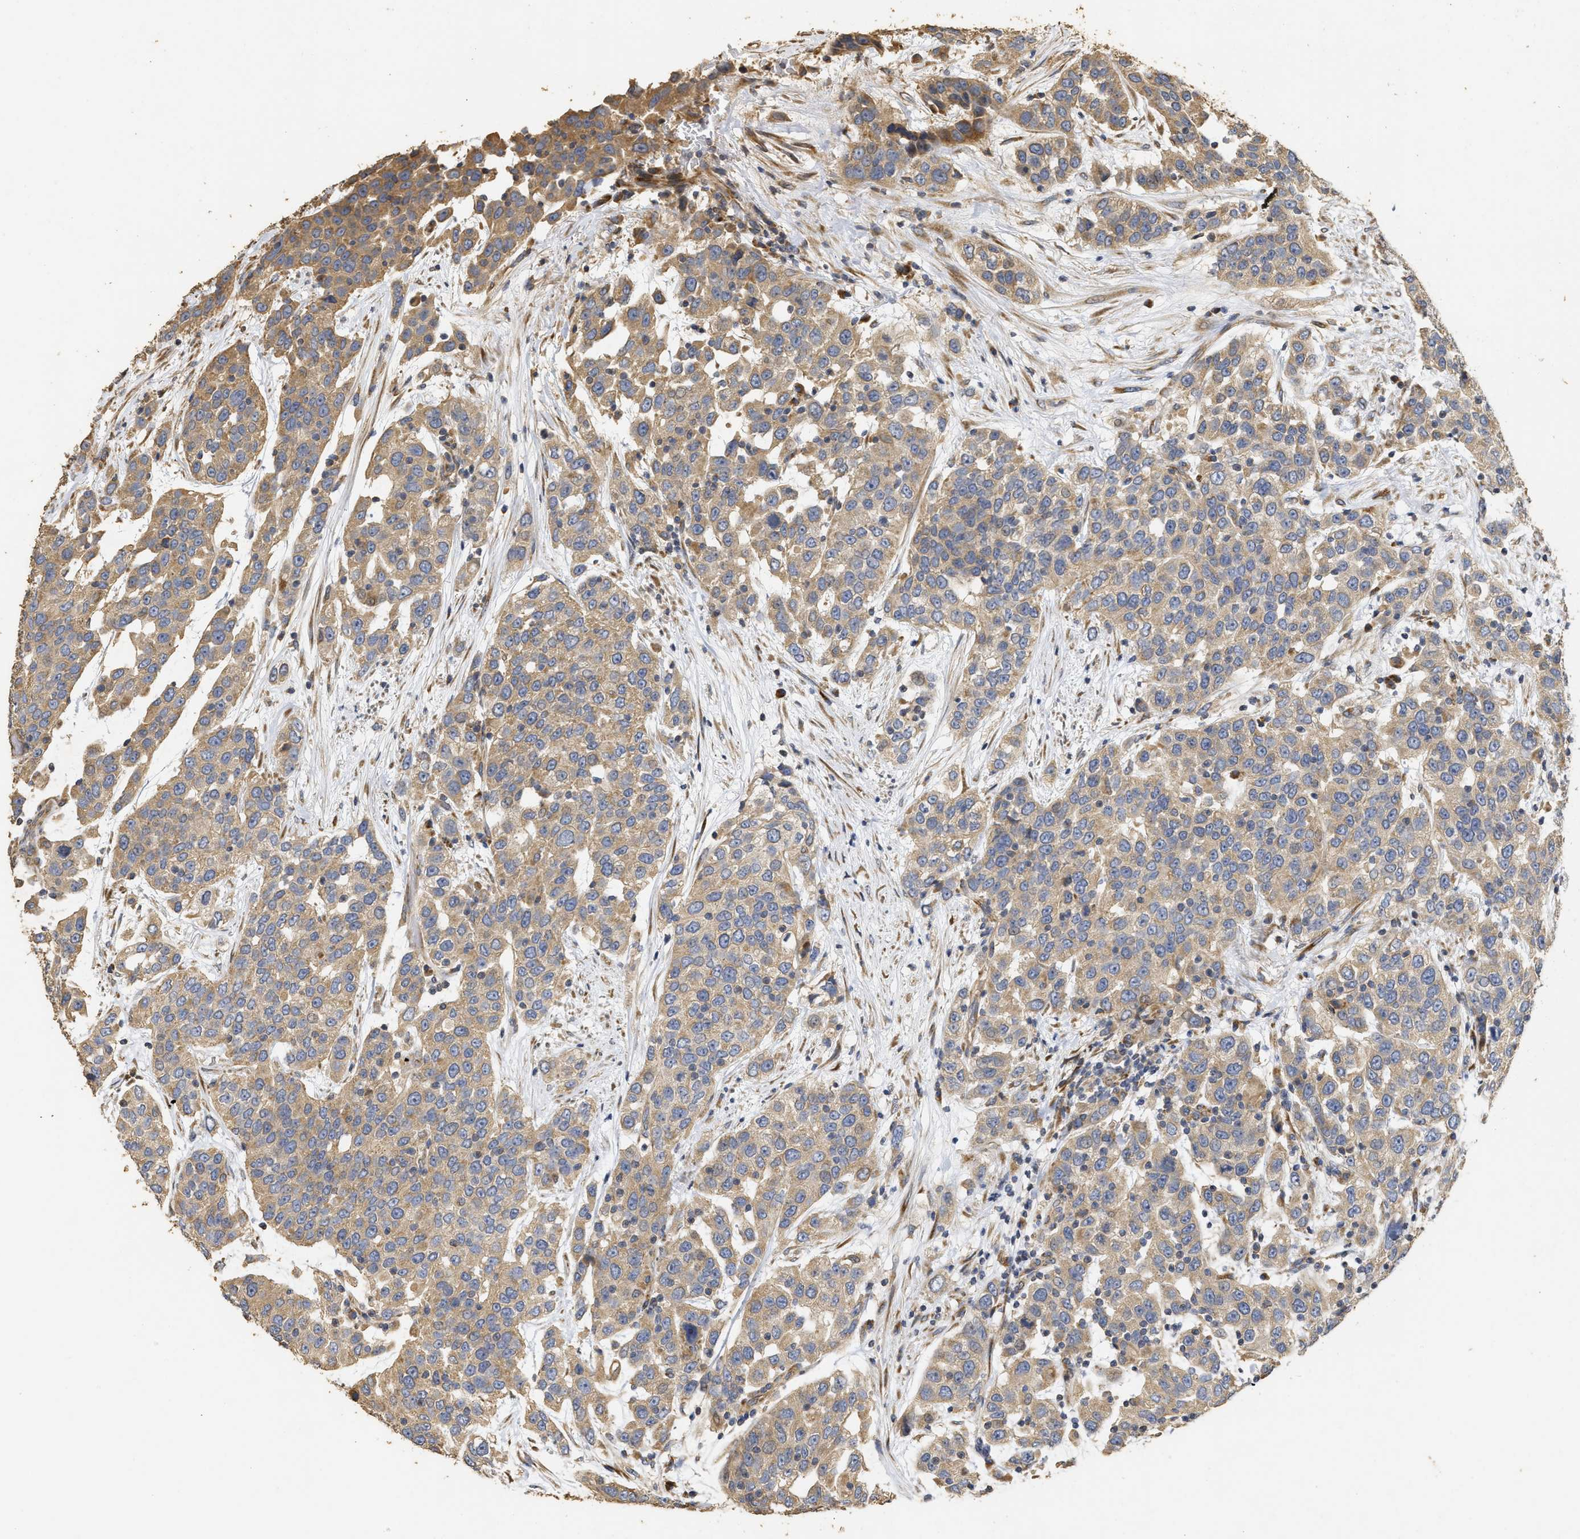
{"staining": {"intensity": "moderate", "quantity": ">75%", "location": "cytoplasmic/membranous"}, "tissue": "urothelial cancer", "cell_type": "Tumor cells", "image_type": "cancer", "snomed": [{"axis": "morphology", "description": "Urothelial carcinoma, High grade"}, {"axis": "topography", "description": "Urinary bladder"}], "caption": "Protein expression by immunohistochemistry reveals moderate cytoplasmic/membranous staining in approximately >75% of tumor cells in urothelial cancer.", "gene": "NAV1", "patient": {"sex": "female", "age": 80}}